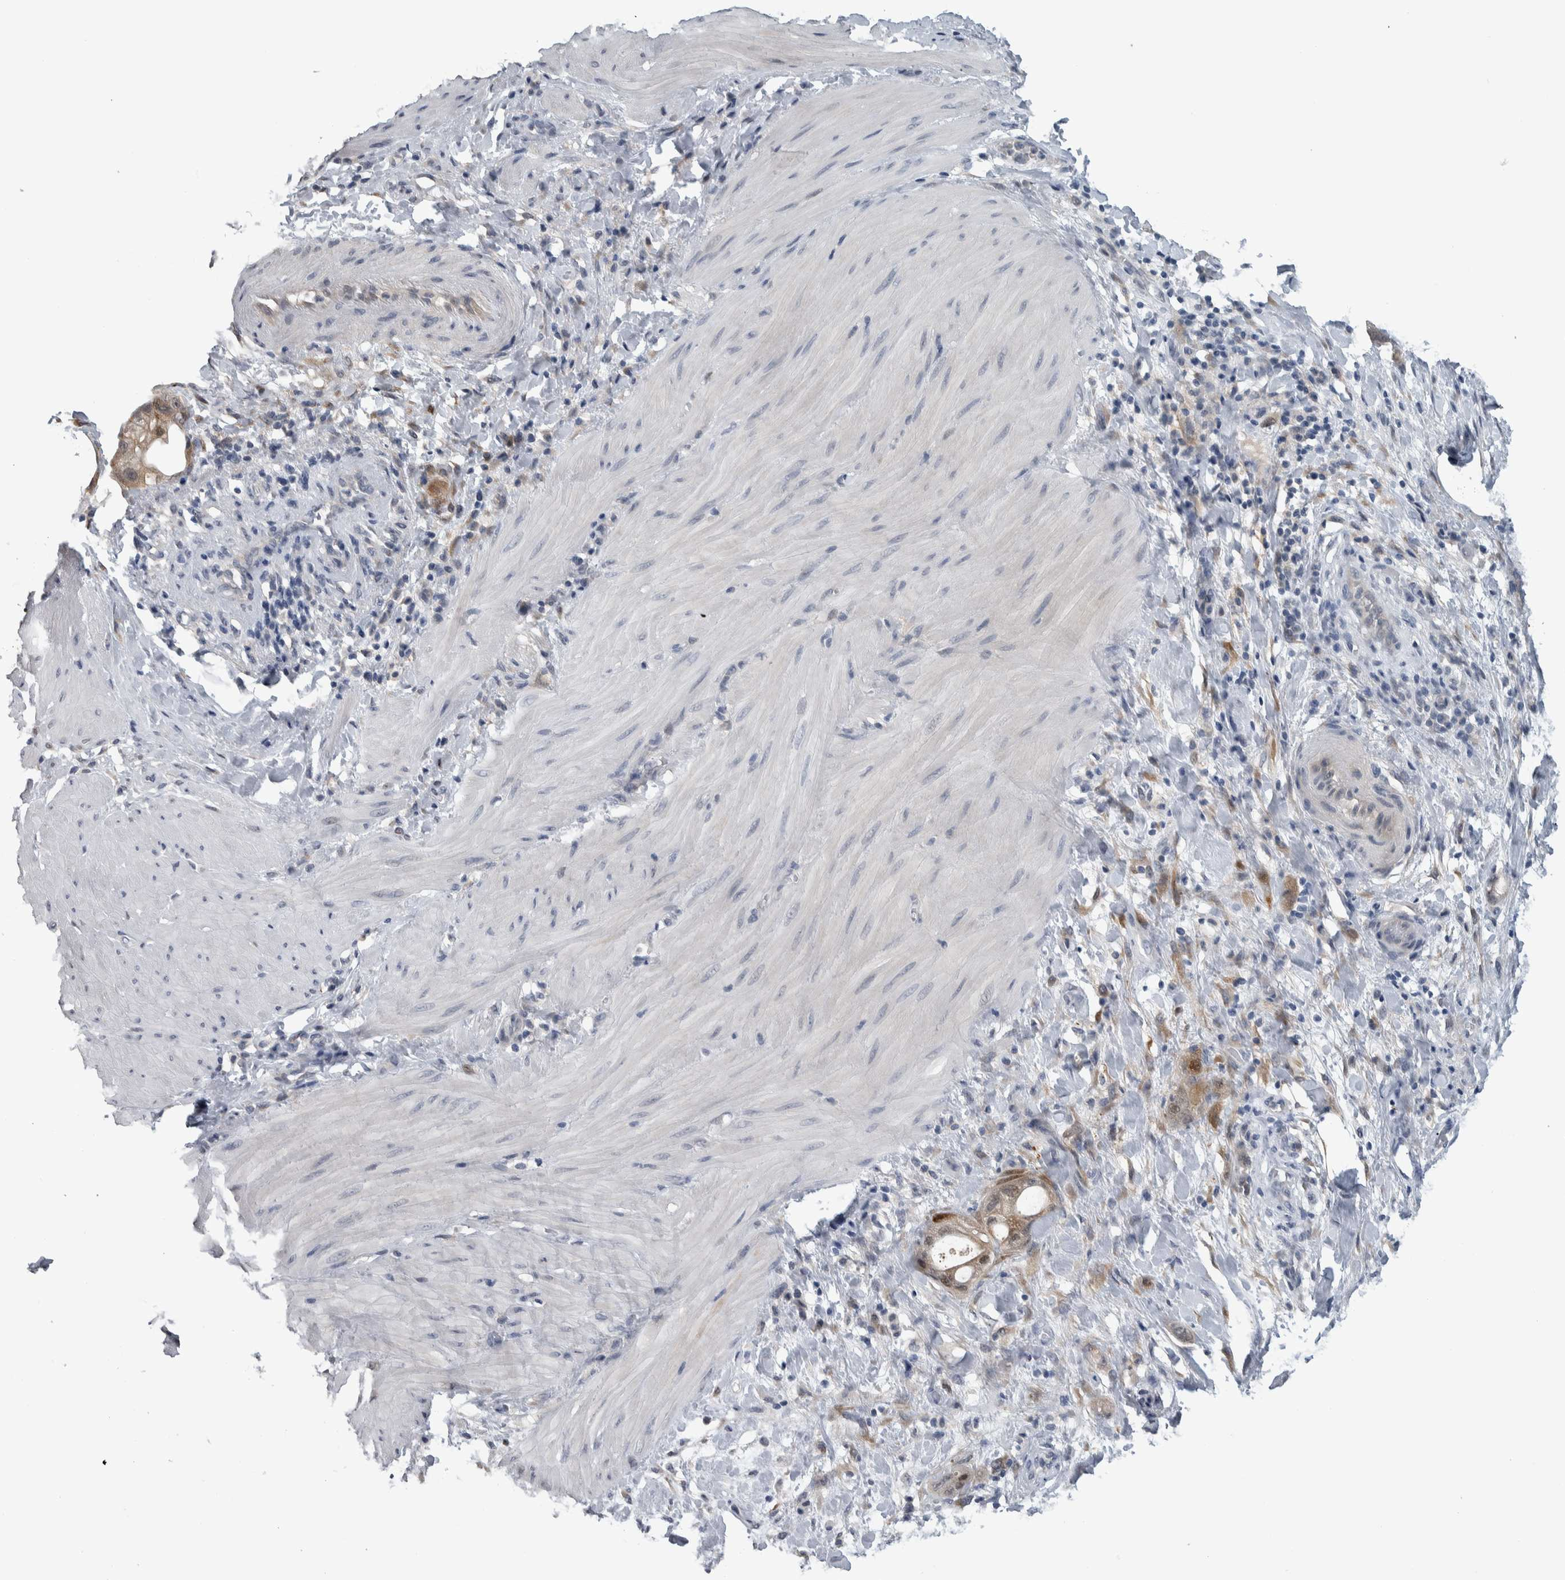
{"staining": {"intensity": "weak", "quantity": ">75%", "location": "cytoplasmic/membranous"}, "tissue": "stomach cancer", "cell_type": "Tumor cells", "image_type": "cancer", "snomed": [{"axis": "morphology", "description": "Adenocarcinoma, NOS"}, {"axis": "topography", "description": "Stomach"}, {"axis": "topography", "description": "Stomach, lower"}], "caption": "IHC photomicrograph of human stomach cancer stained for a protein (brown), which demonstrates low levels of weak cytoplasmic/membranous expression in approximately >75% of tumor cells.", "gene": "COL14A1", "patient": {"sex": "female", "age": 48}}